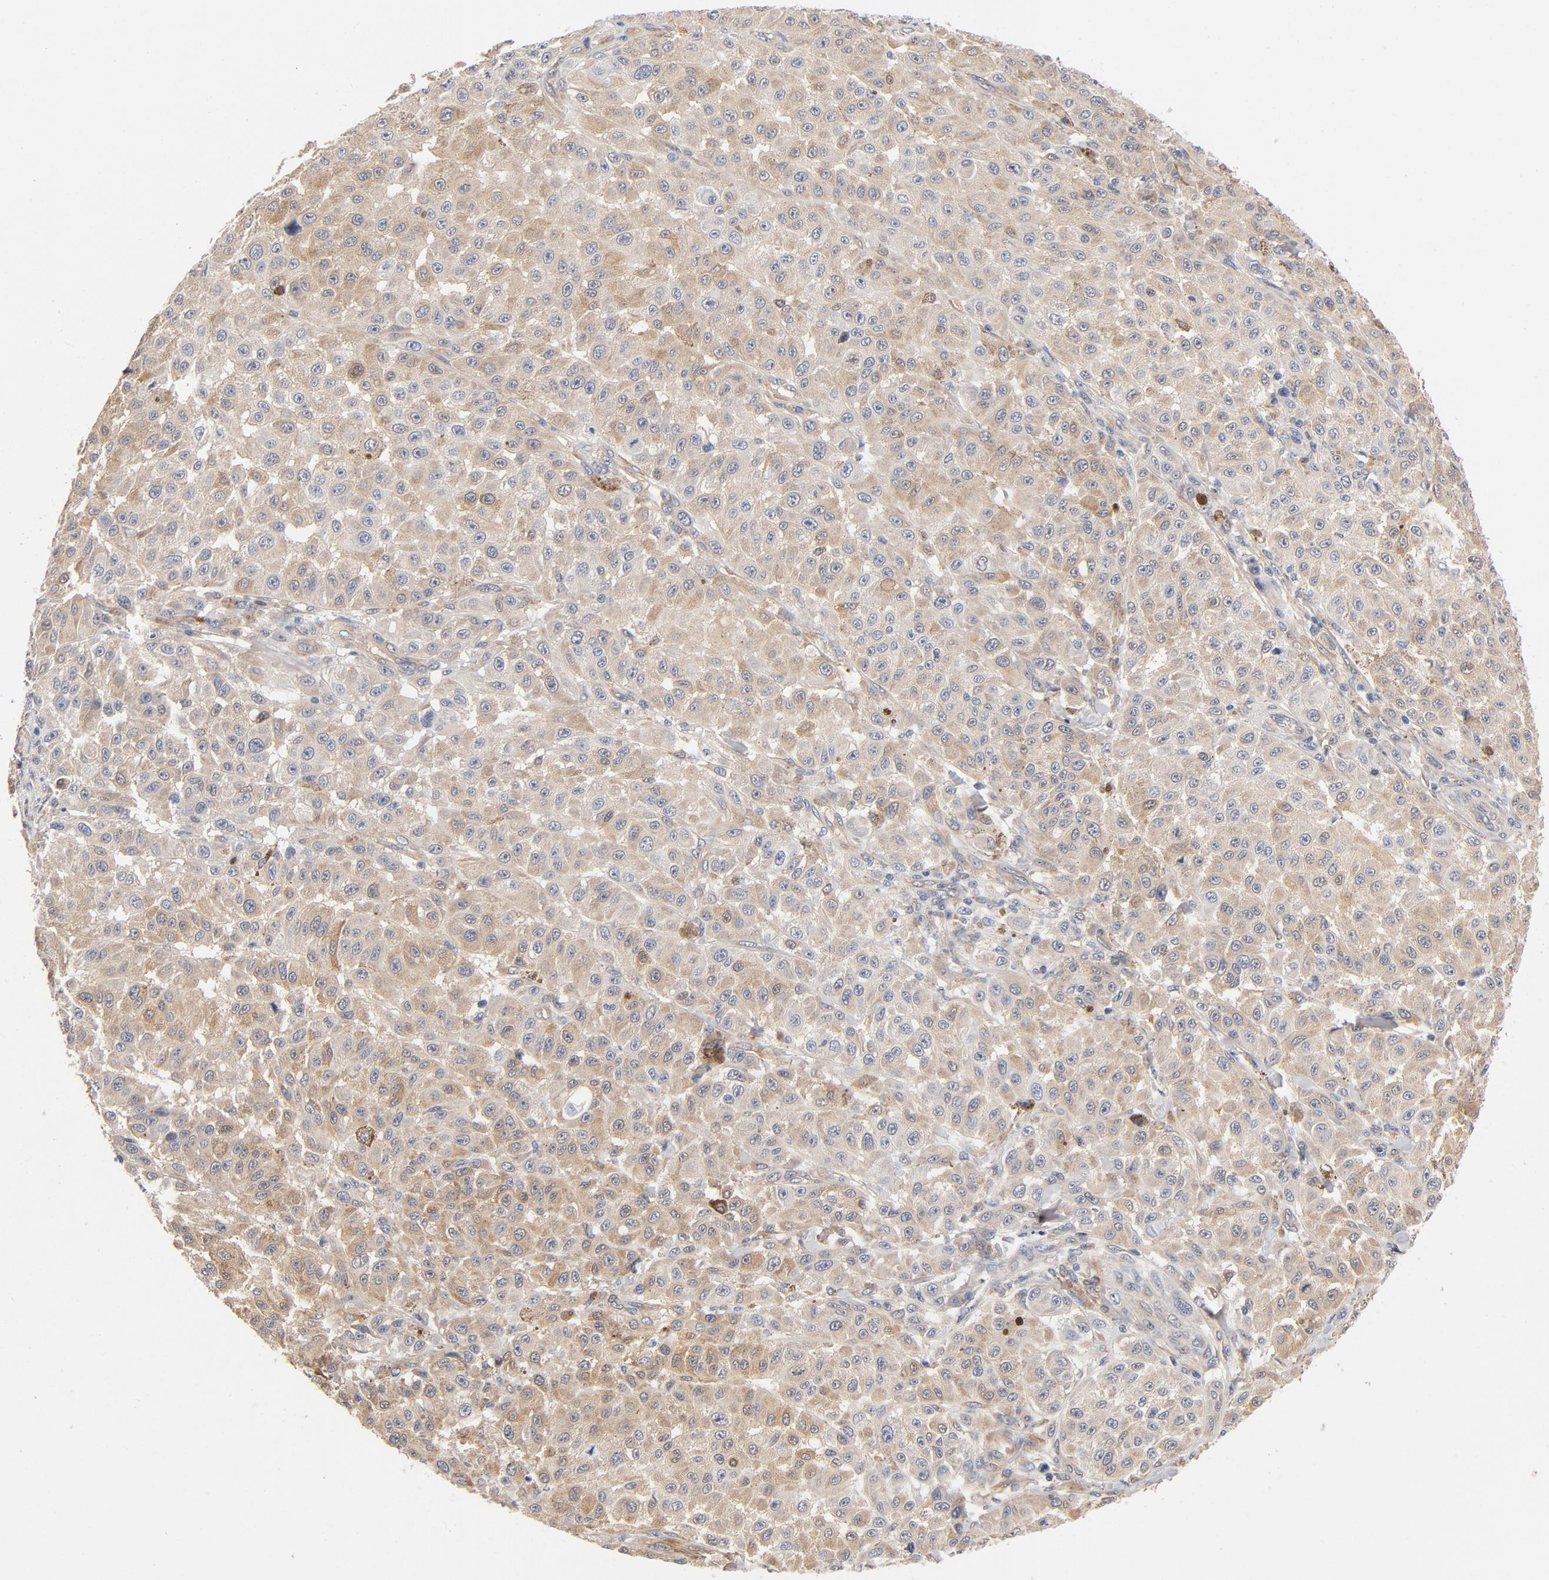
{"staining": {"intensity": "negative", "quantity": "none", "location": "none"}, "tissue": "melanoma", "cell_type": "Tumor cells", "image_type": "cancer", "snomed": [{"axis": "morphology", "description": "Malignant melanoma, NOS"}, {"axis": "topography", "description": "Skin"}], "caption": "The histopathology image exhibits no significant positivity in tumor cells of malignant melanoma. (Brightfield microscopy of DAB IHC at high magnification).", "gene": "ASMTL", "patient": {"sex": "female", "age": 64}}